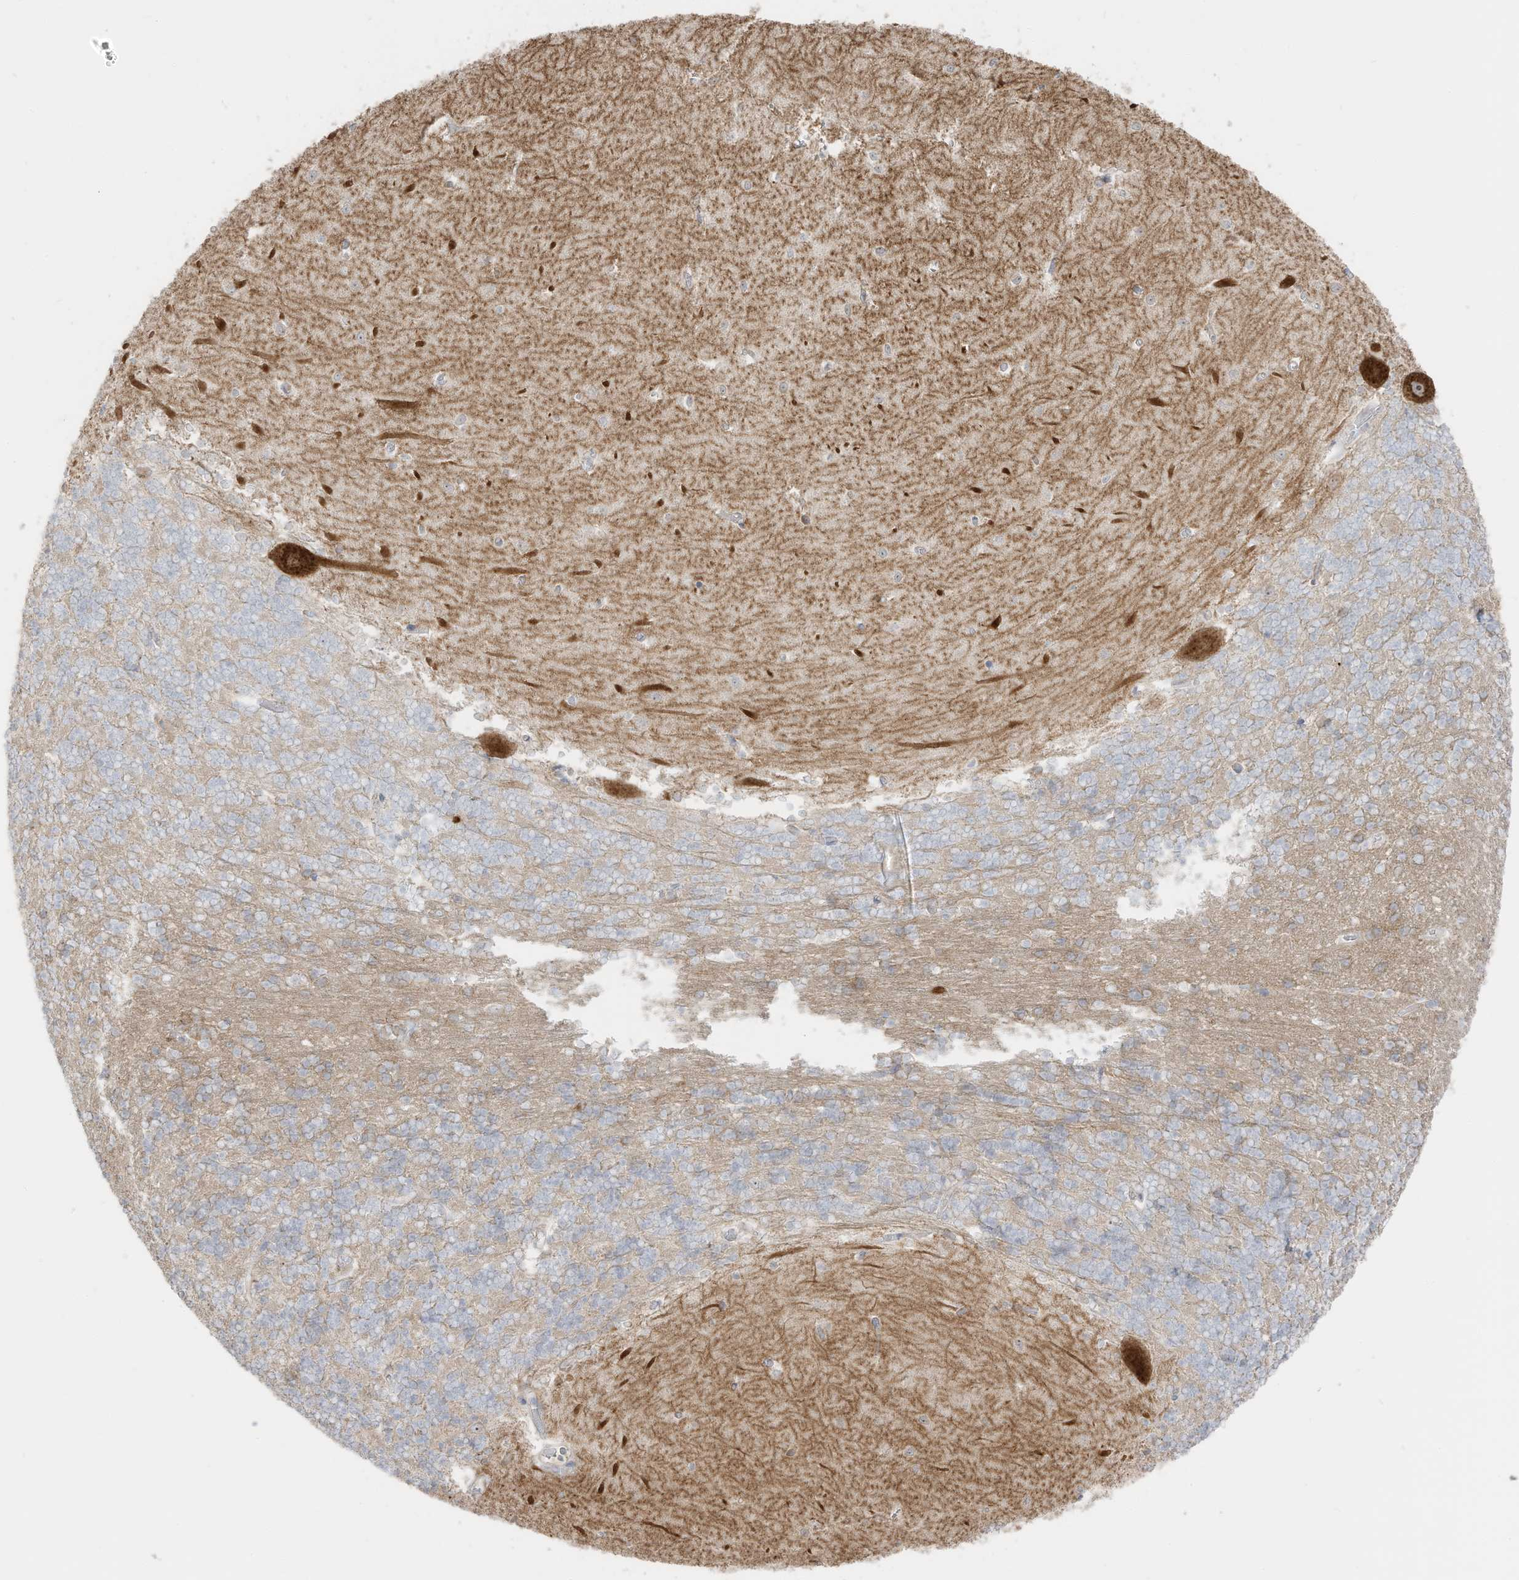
{"staining": {"intensity": "negative", "quantity": "none", "location": "none"}, "tissue": "cerebellum", "cell_type": "Cells in granular layer", "image_type": "normal", "snomed": [{"axis": "morphology", "description": "Normal tissue, NOS"}, {"axis": "topography", "description": "Cerebellum"}], "caption": "Cells in granular layer are negative for brown protein staining in unremarkable cerebellum. Nuclei are stained in blue.", "gene": "C11orf87", "patient": {"sex": "male", "age": 37}}